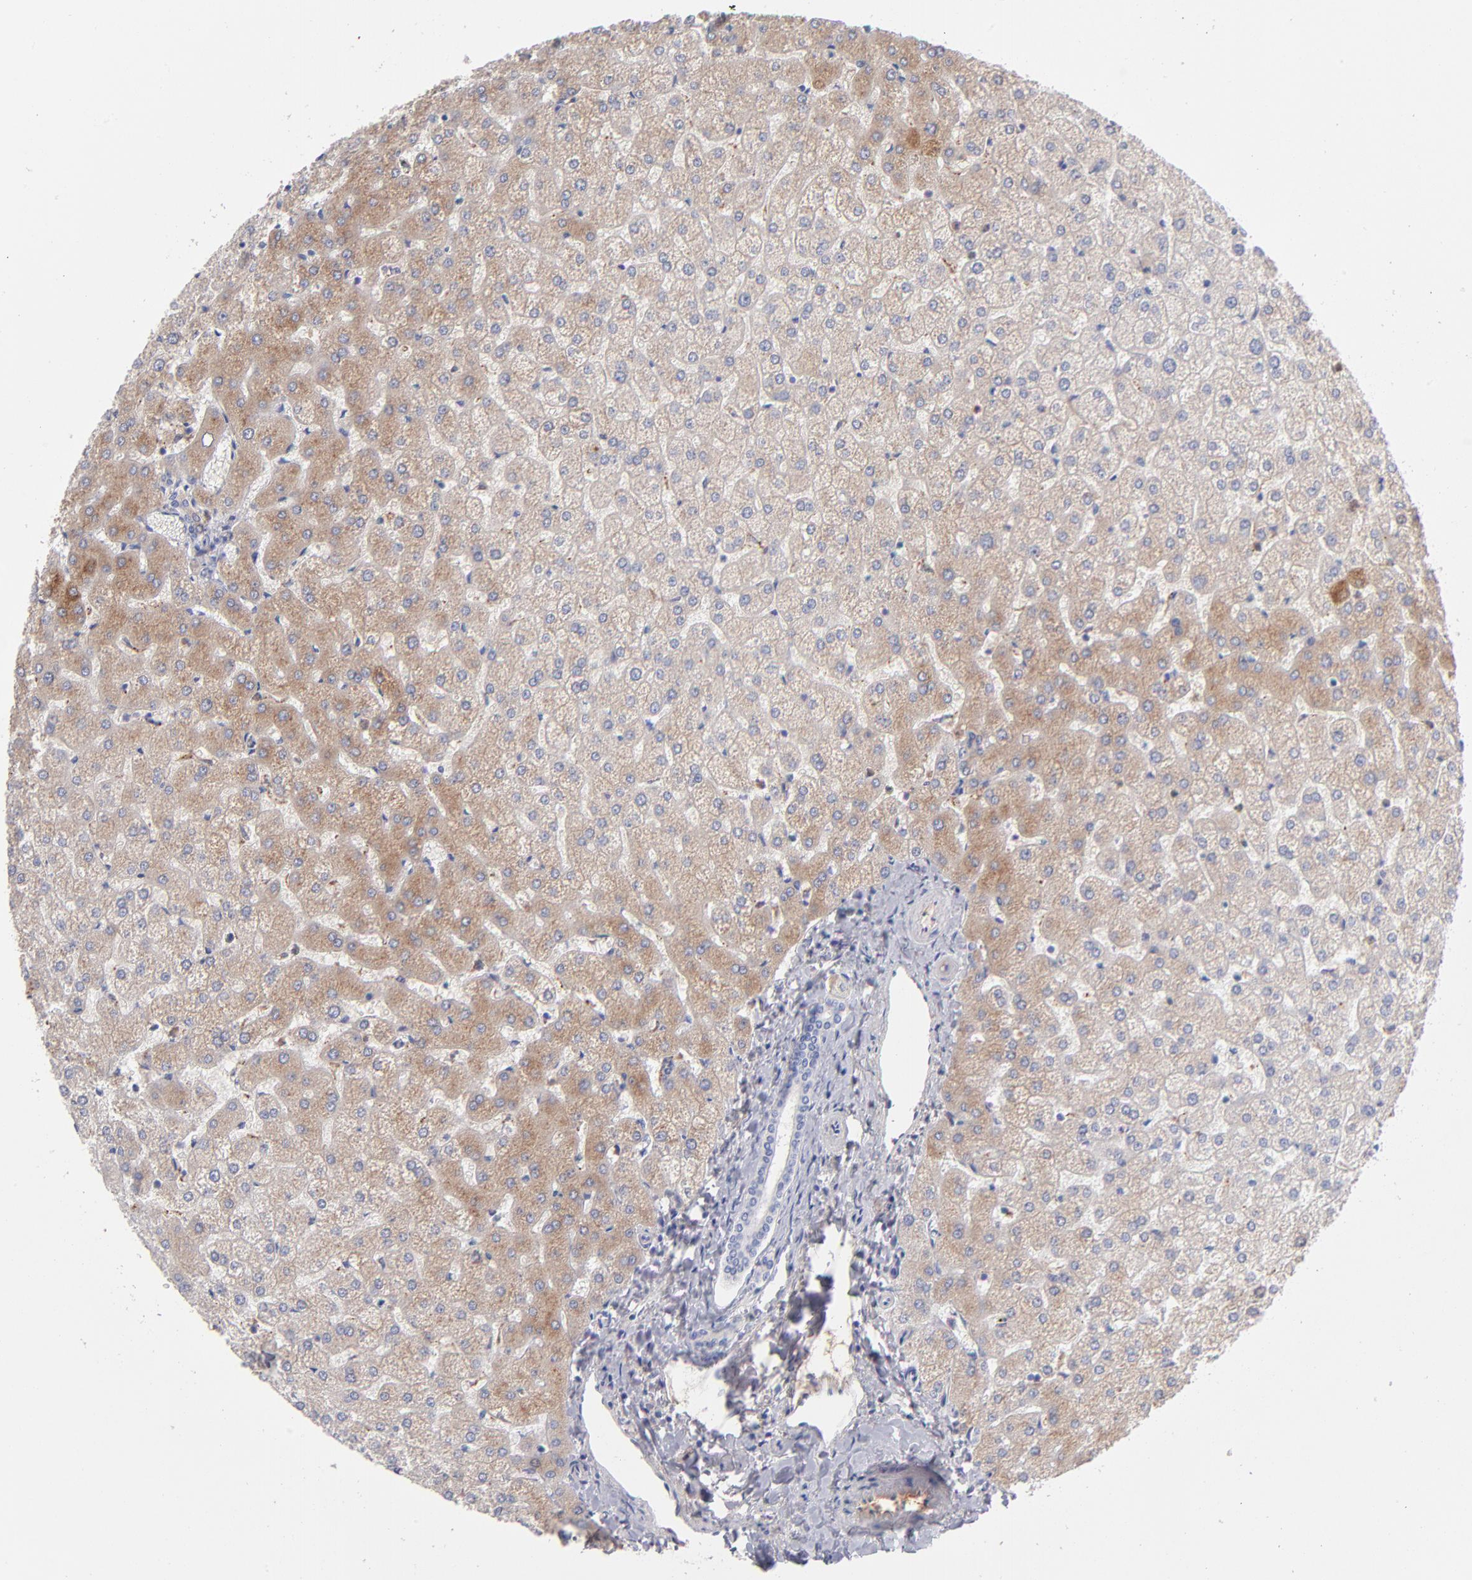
{"staining": {"intensity": "negative", "quantity": "none", "location": "none"}, "tissue": "liver", "cell_type": "Cholangiocytes", "image_type": "normal", "snomed": [{"axis": "morphology", "description": "Normal tissue, NOS"}, {"axis": "topography", "description": "Liver"}], "caption": "Immunohistochemistry photomicrograph of unremarkable liver: human liver stained with DAB demonstrates no significant protein expression in cholangiocytes.", "gene": "HP", "patient": {"sex": "female", "age": 32}}